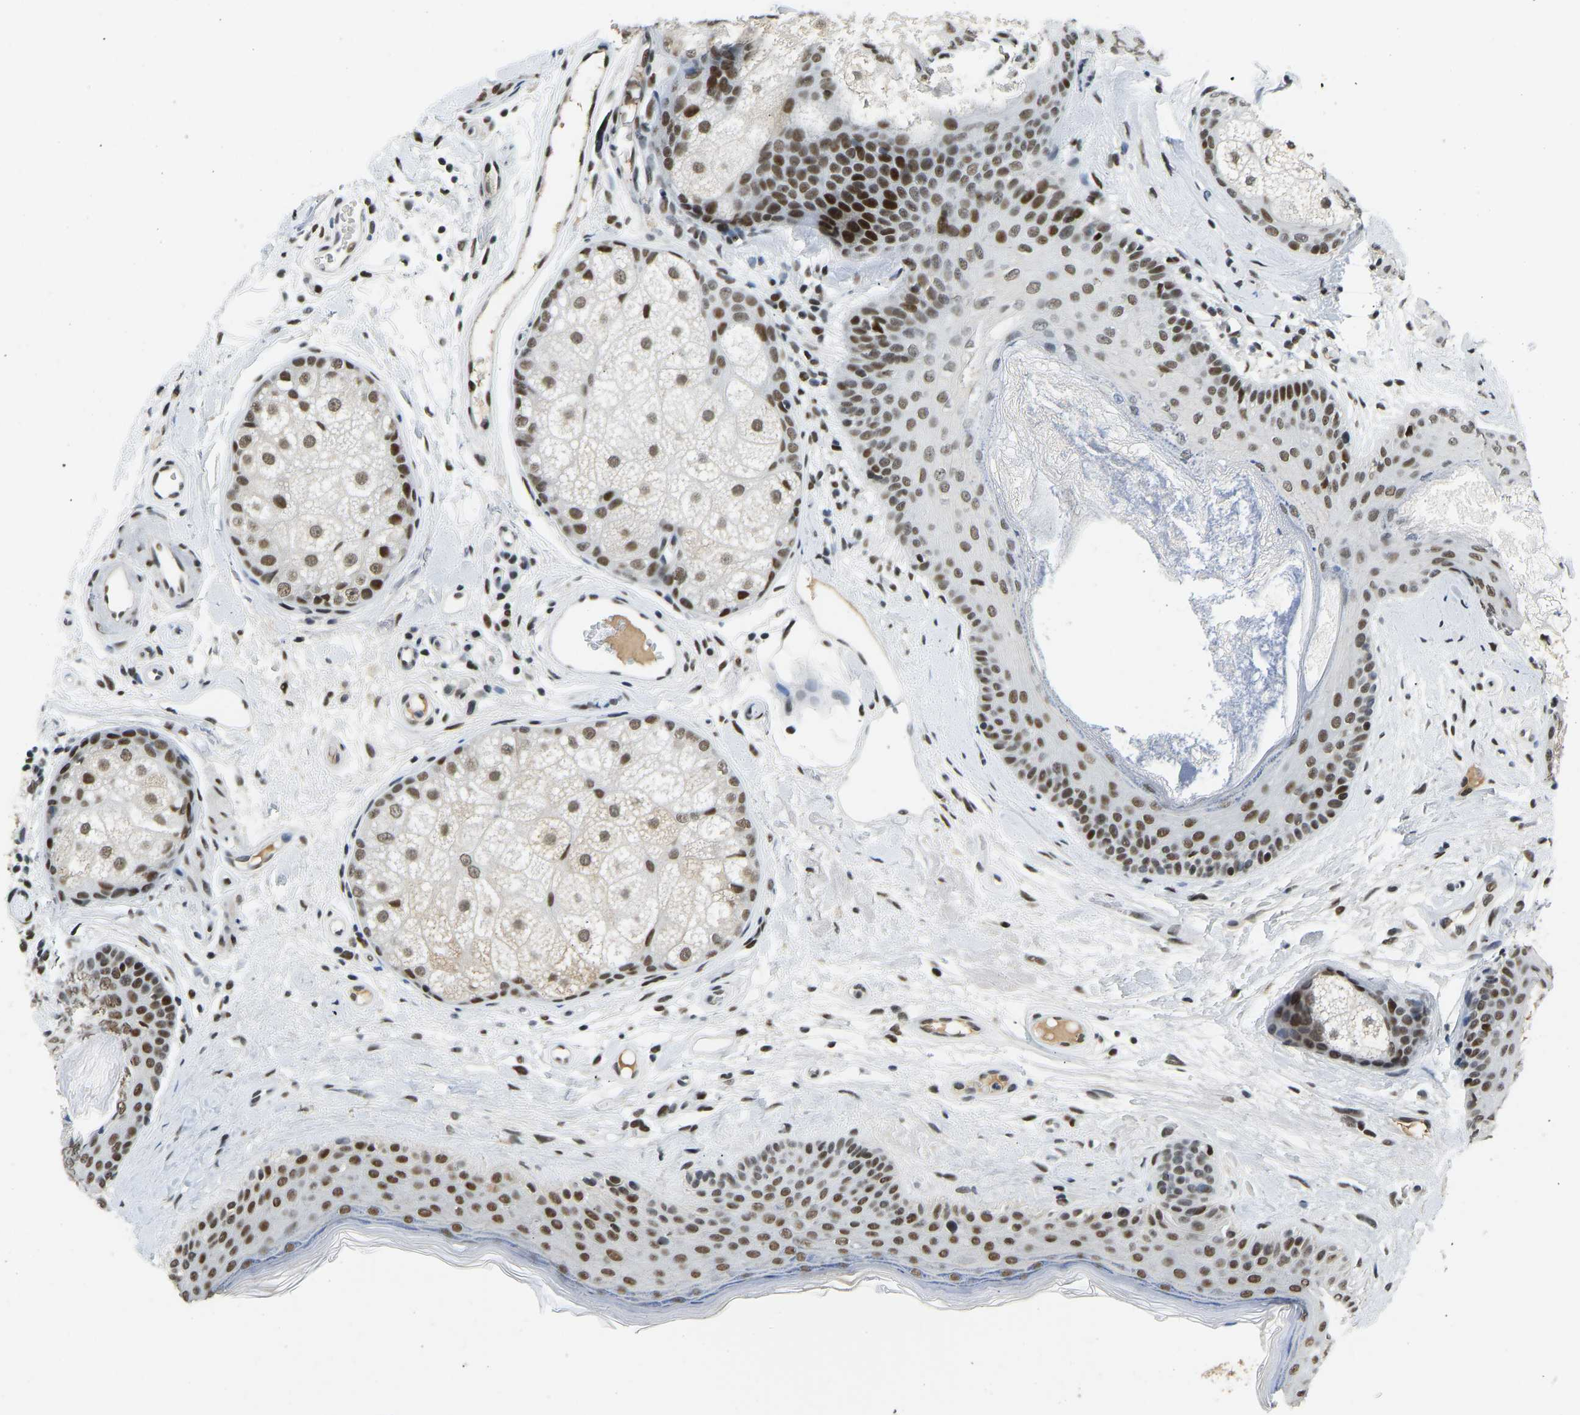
{"staining": {"intensity": "strong", "quantity": ">75%", "location": "nuclear"}, "tissue": "oral mucosa", "cell_type": "Squamous epithelial cells", "image_type": "normal", "snomed": [{"axis": "morphology", "description": "Normal tissue, NOS"}, {"axis": "topography", "description": "Skin"}, {"axis": "topography", "description": "Oral tissue"}], "caption": "Immunohistochemistry photomicrograph of normal oral mucosa: human oral mucosa stained using immunohistochemistry (IHC) displays high levels of strong protein expression localized specifically in the nuclear of squamous epithelial cells, appearing as a nuclear brown color.", "gene": "FOXK1", "patient": {"sex": "male", "age": 84}}